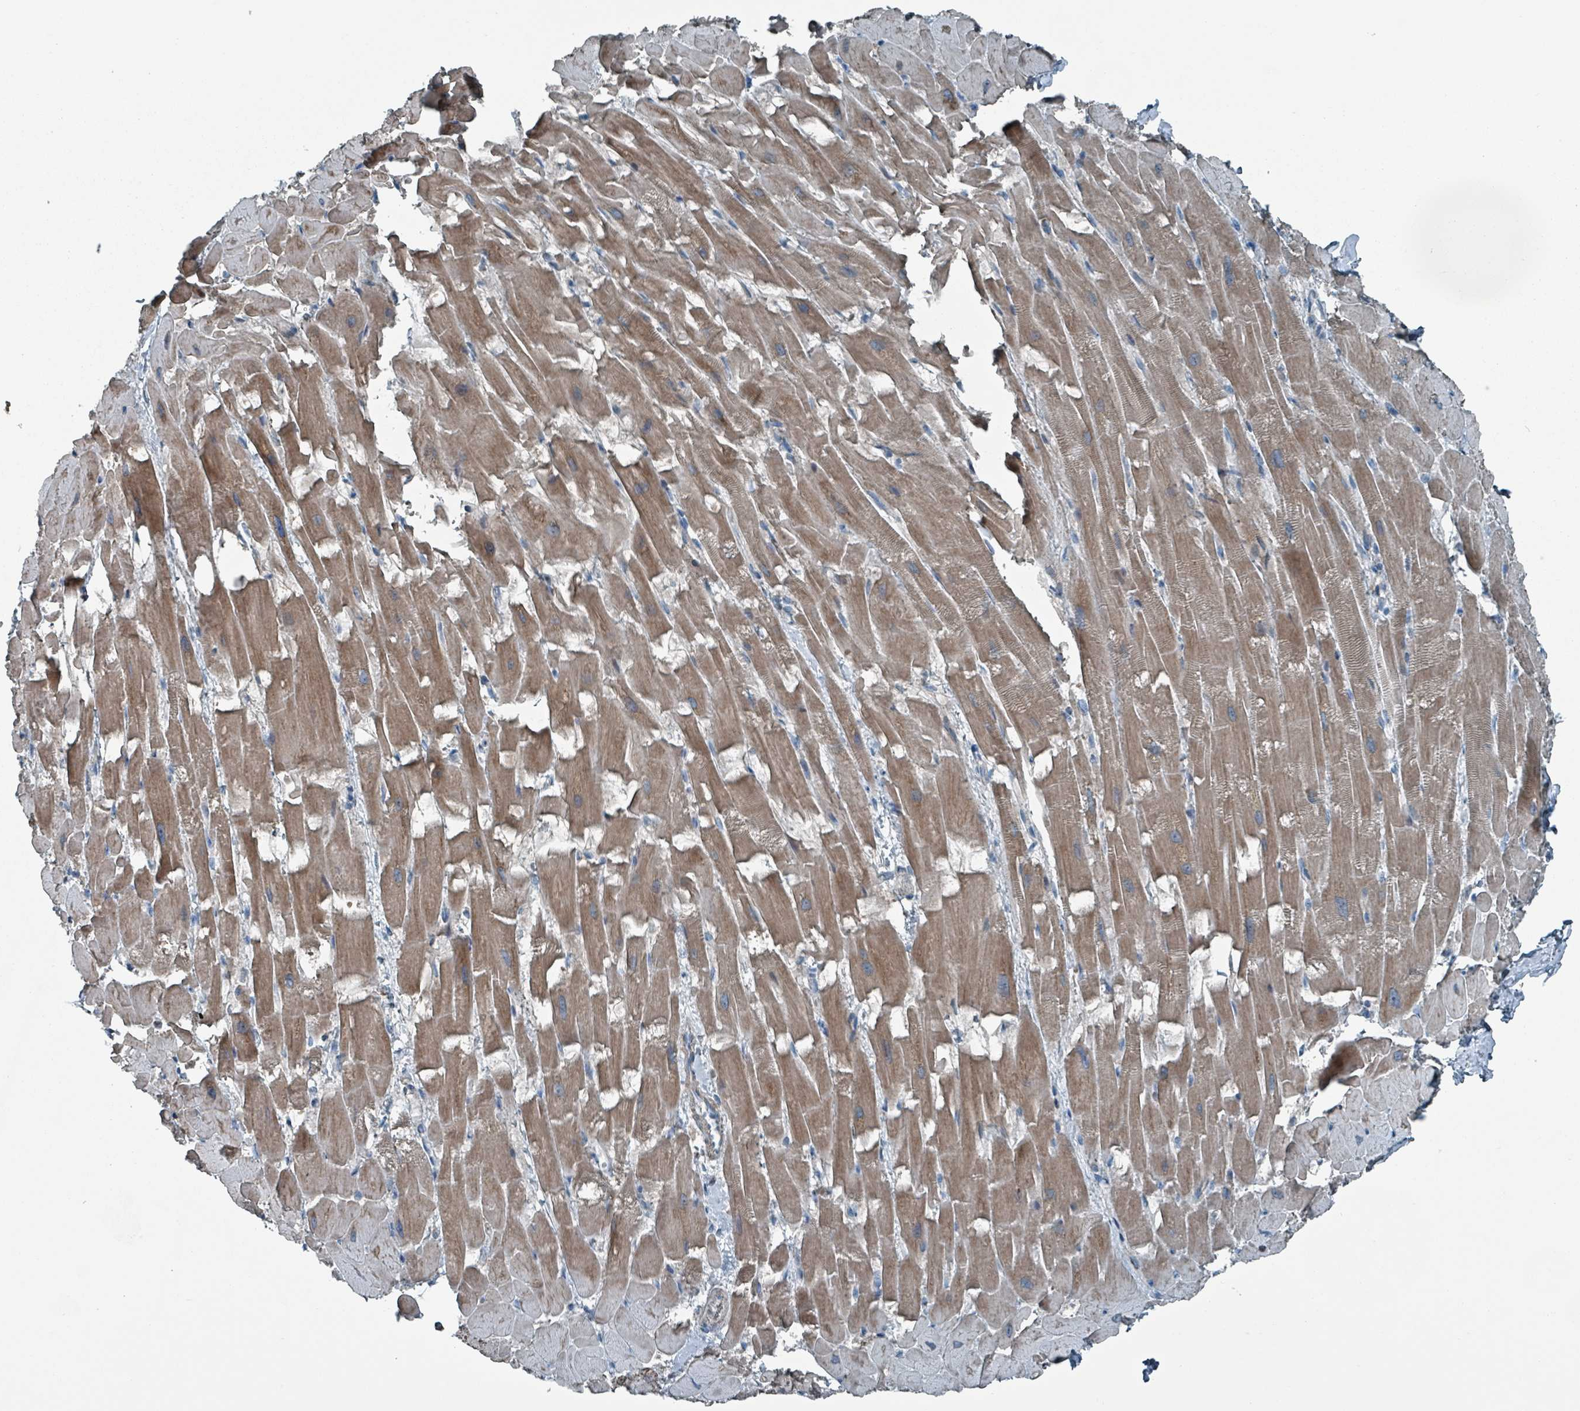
{"staining": {"intensity": "moderate", "quantity": ">75%", "location": "cytoplasmic/membranous"}, "tissue": "heart muscle", "cell_type": "Cardiomyocytes", "image_type": "normal", "snomed": [{"axis": "morphology", "description": "Normal tissue, NOS"}, {"axis": "topography", "description": "Heart"}], "caption": "Protein analysis of benign heart muscle demonstrates moderate cytoplasmic/membranous staining in about >75% of cardiomyocytes.", "gene": "ABHD18", "patient": {"sex": "male", "age": 37}}